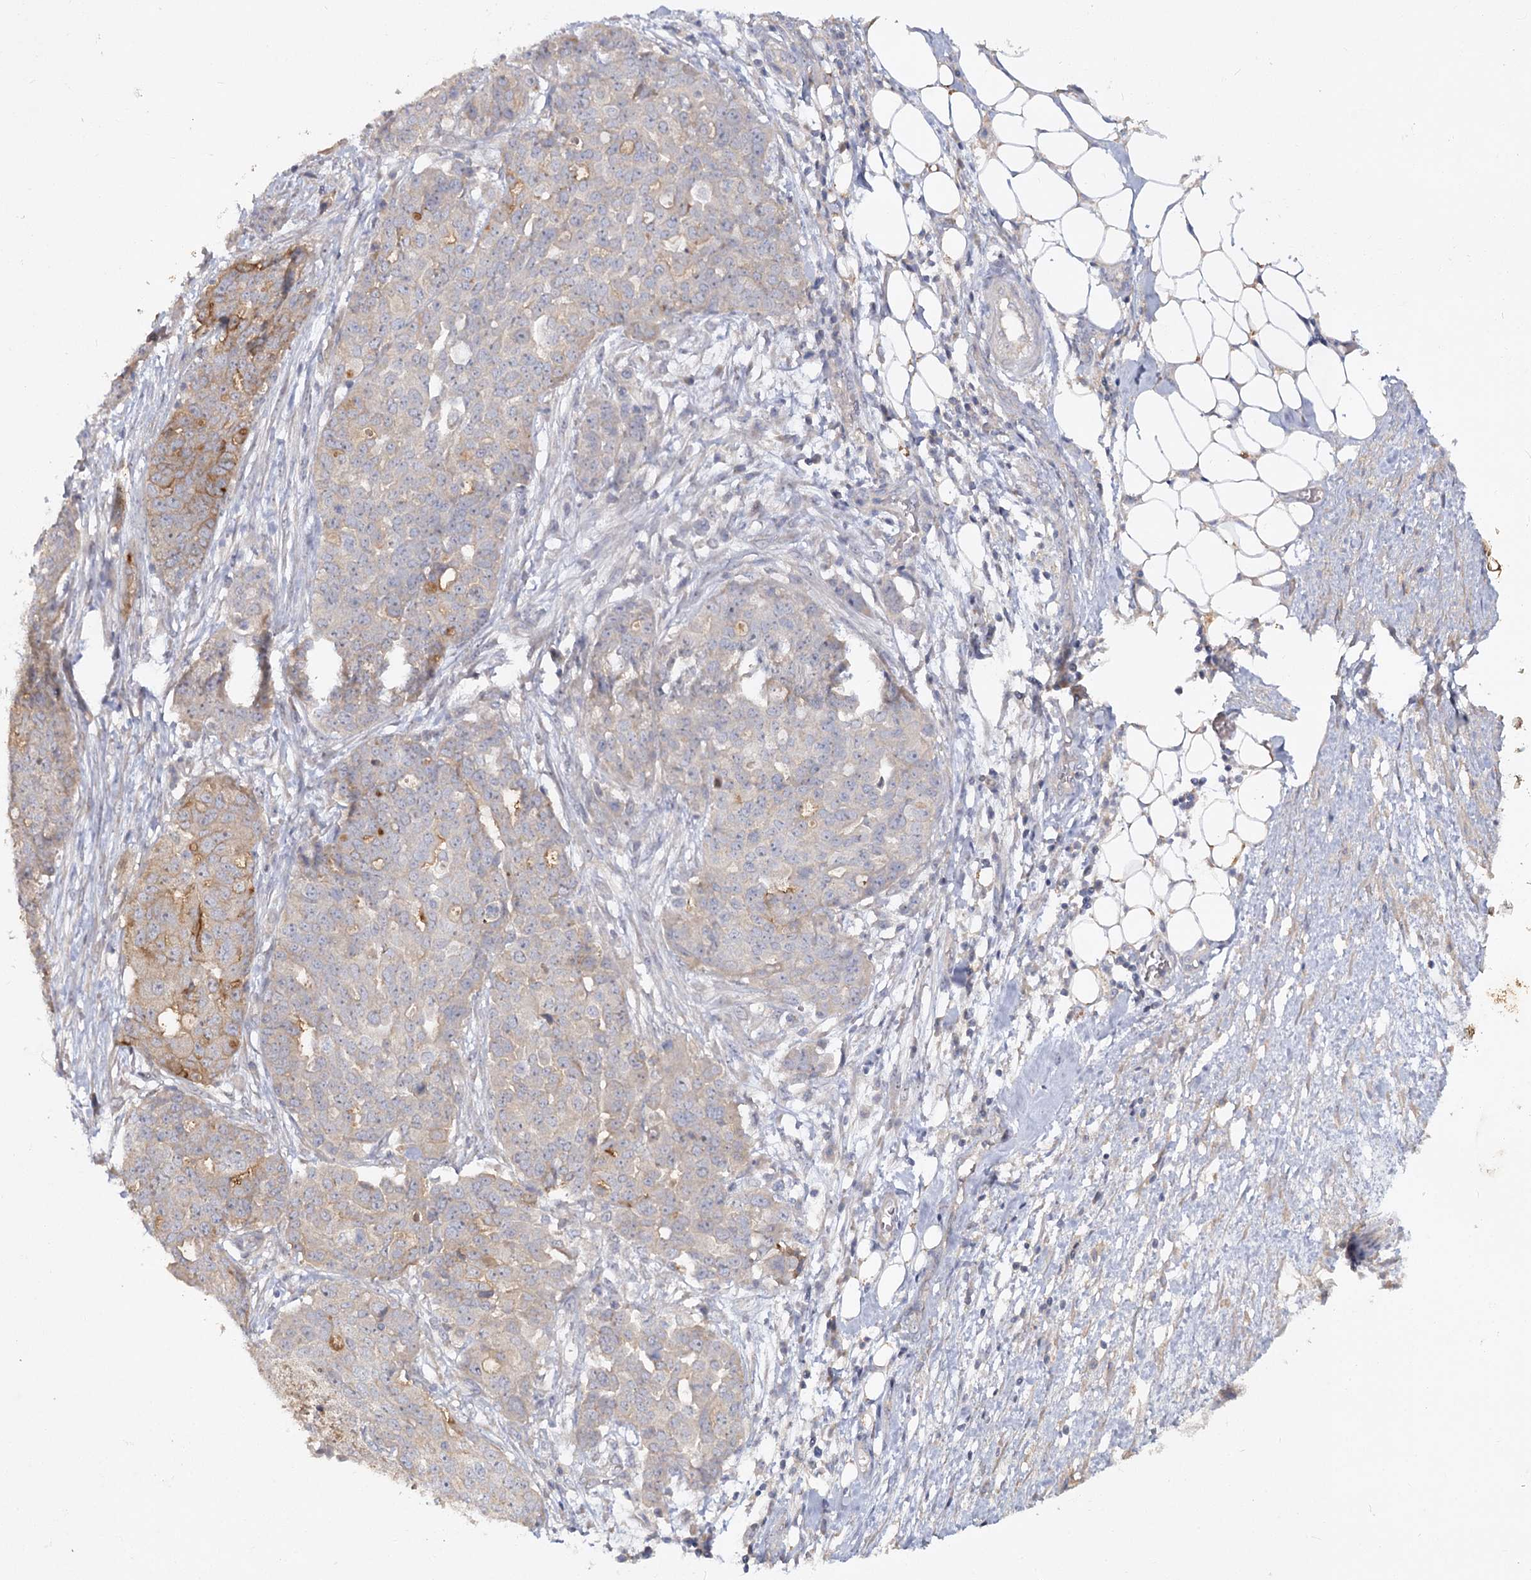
{"staining": {"intensity": "moderate", "quantity": "<25%", "location": "cytoplasmic/membranous"}, "tissue": "ovarian cancer", "cell_type": "Tumor cells", "image_type": "cancer", "snomed": [{"axis": "morphology", "description": "Cystadenocarcinoma, serous, NOS"}, {"axis": "topography", "description": "Soft tissue"}, {"axis": "topography", "description": "Ovary"}], "caption": "IHC micrograph of neoplastic tissue: serous cystadenocarcinoma (ovarian) stained using IHC exhibits low levels of moderate protein expression localized specifically in the cytoplasmic/membranous of tumor cells, appearing as a cytoplasmic/membranous brown color.", "gene": "ANGPTL5", "patient": {"sex": "female", "age": 57}}